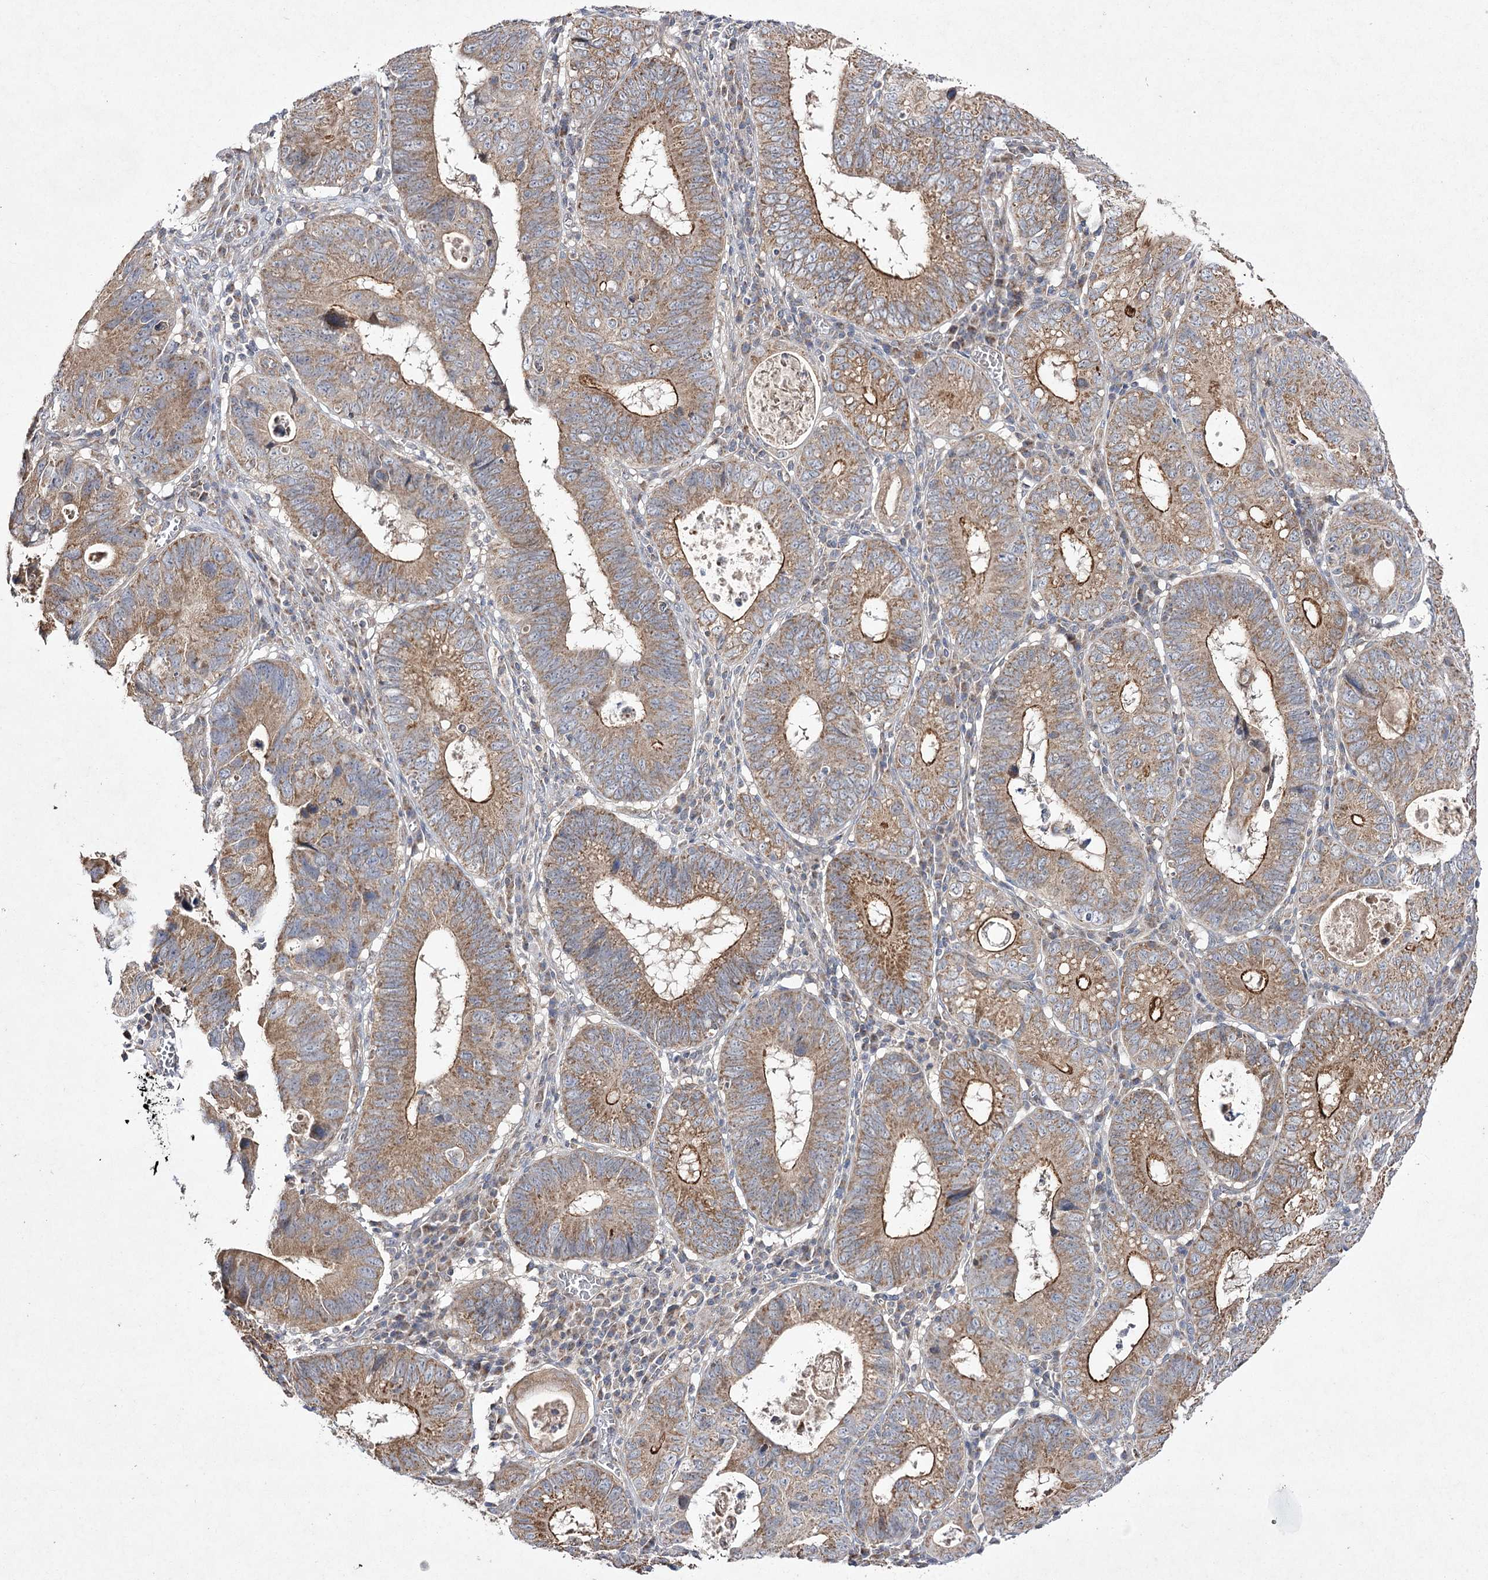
{"staining": {"intensity": "moderate", "quantity": ">75%", "location": "cytoplasmic/membranous"}, "tissue": "stomach cancer", "cell_type": "Tumor cells", "image_type": "cancer", "snomed": [{"axis": "morphology", "description": "Adenocarcinoma, NOS"}, {"axis": "topography", "description": "Stomach"}], "caption": "This histopathology image exhibits immunohistochemistry (IHC) staining of human stomach adenocarcinoma, with medium moderate cytoplasmic/membranous staining in approximately >75% of tumor cells.", "gene": "FANCL", "patient": {"sex": "male", "age": 59}}